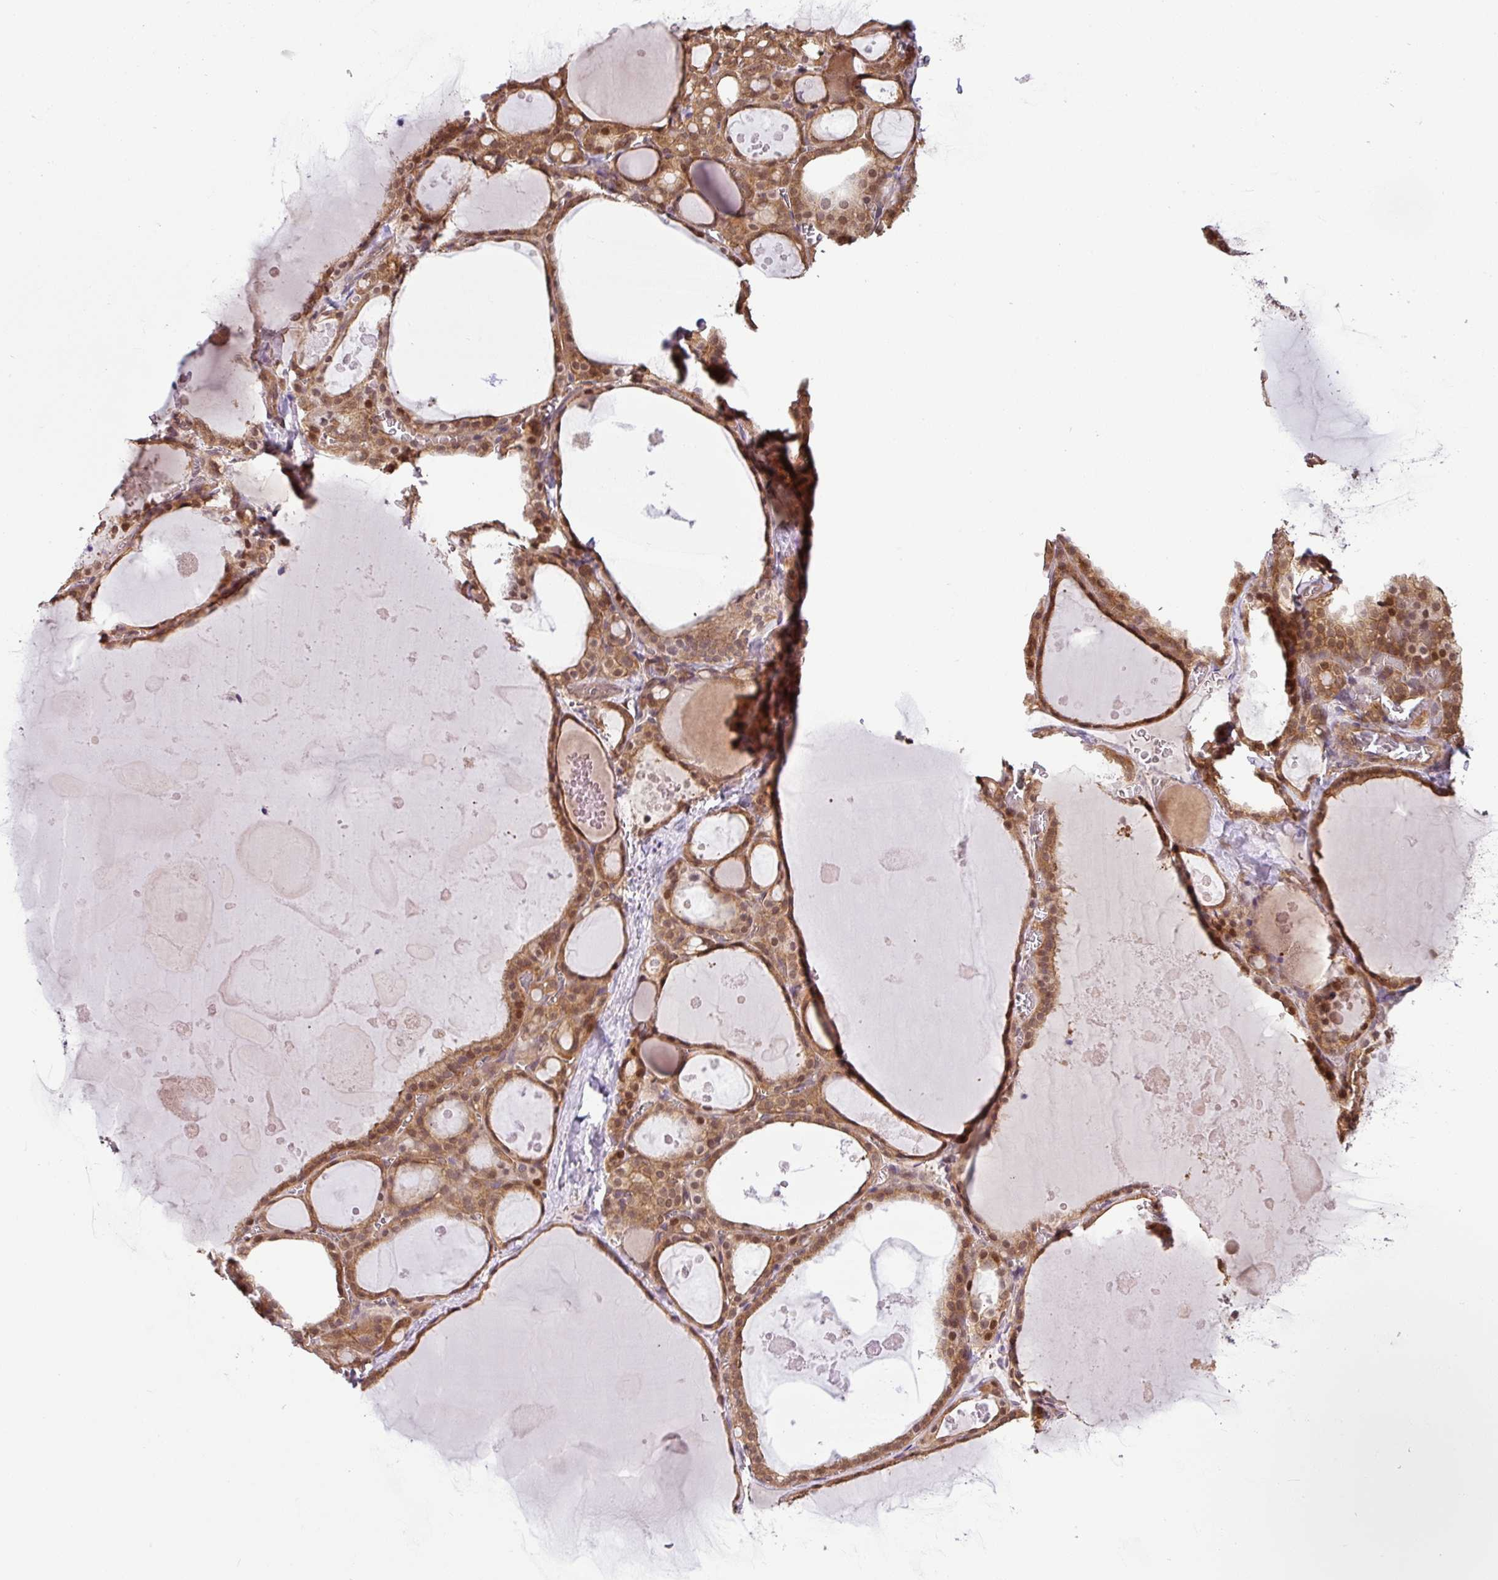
{"staining": {"intensity": "moderate", "quantity": ">75%", "location": "cytoplasmic/membranous,nuclear"}, "tissue": "thyroid gland", "cell_type": "Glandular cells", "image_type": "normal", "snomed": [{"axis": "morphology", "description": "Normal tissue, NOS"}, {"axis": "topography", "description": "Thyroid gland"}], "caption": "Glandular cells exhibit moderate cytoplasmic/membranous,nuclear positivity in approximately >75% of cells in benign thyroid gland. (DAB IHC with brightfield microscopy, high magnification).", "gene": "SHB", "patient": {"sex": "male", "age": 56}}